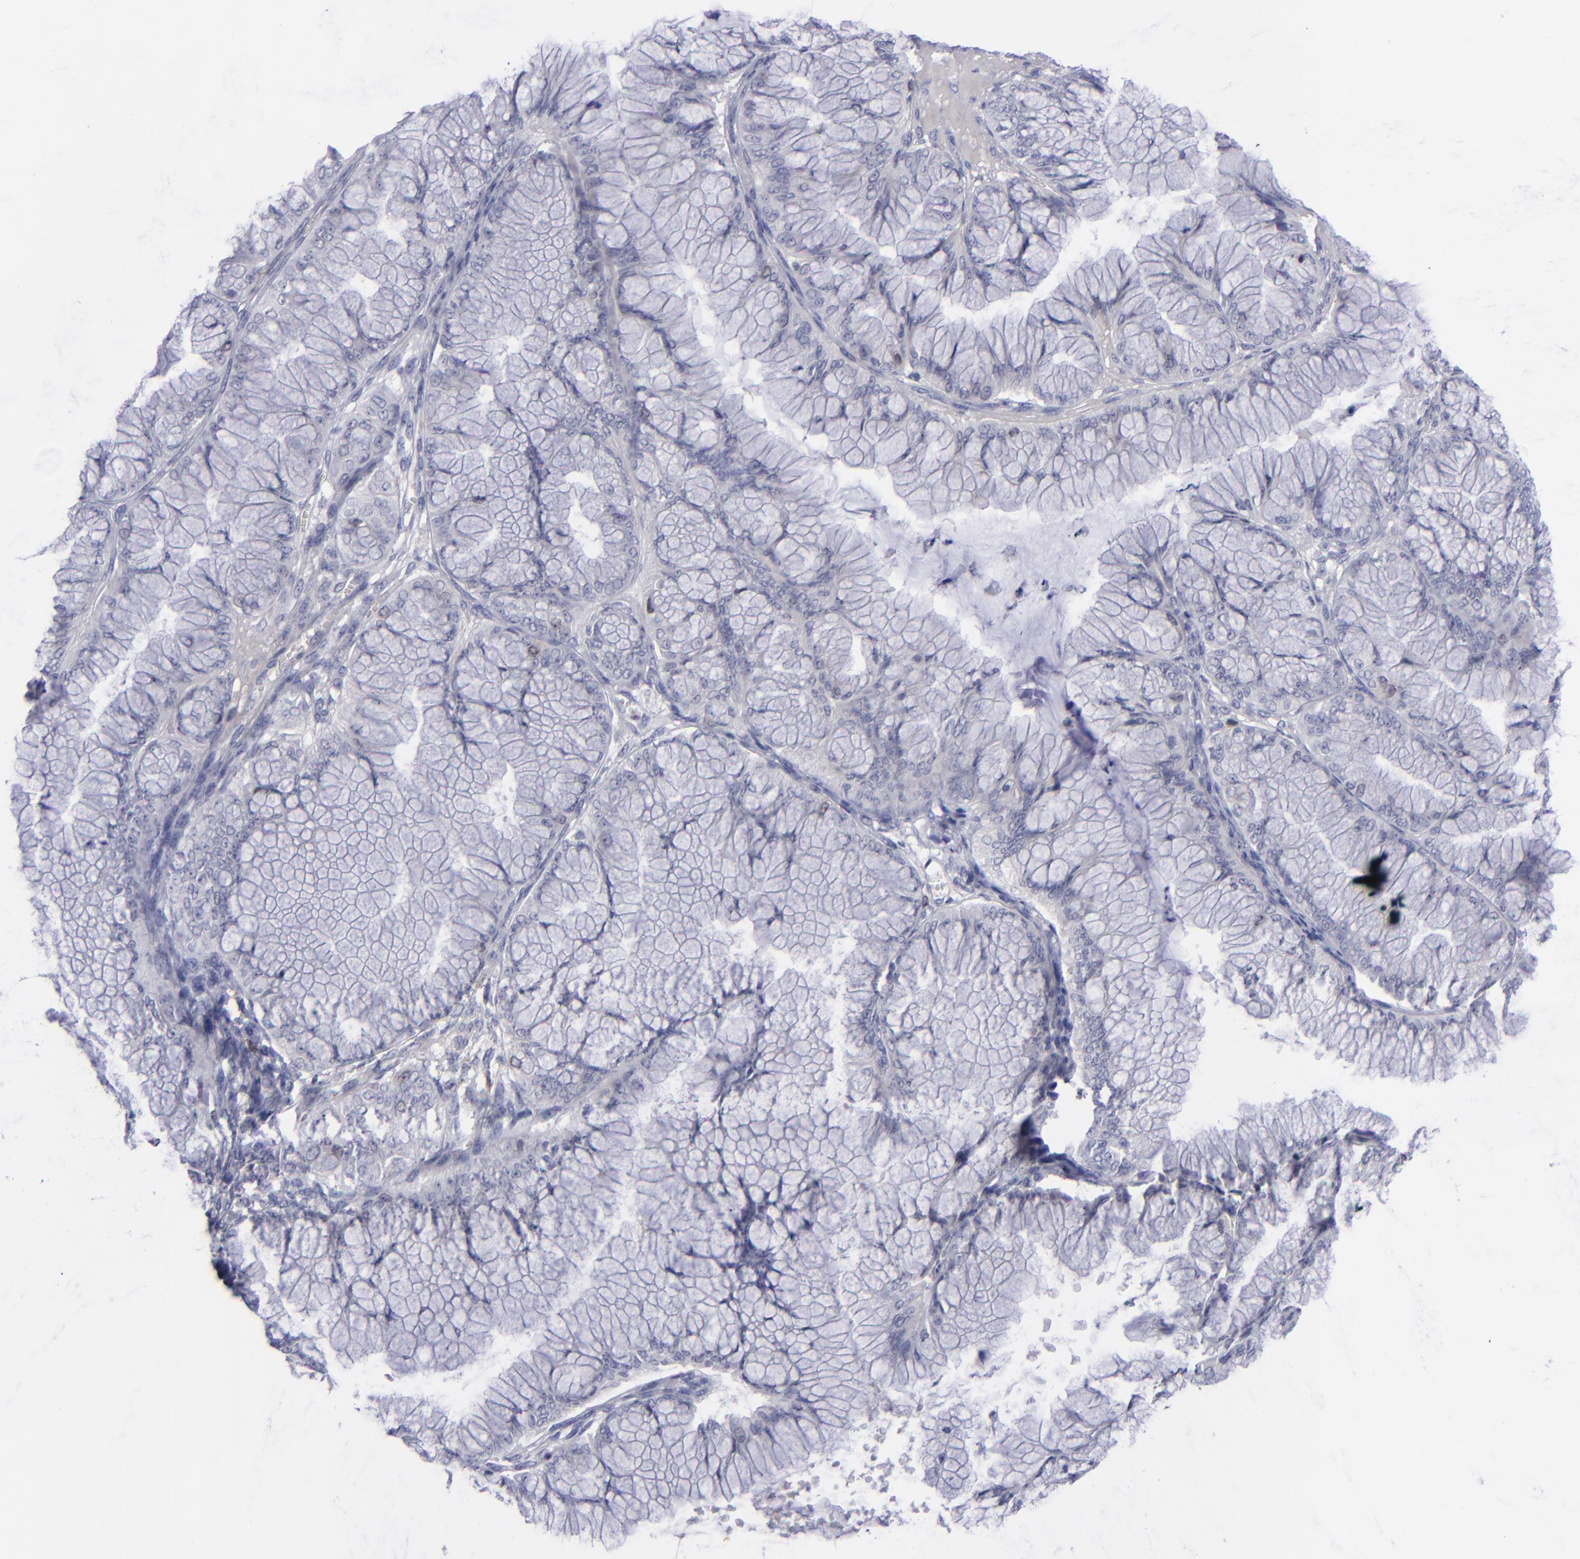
{"staining": {"intensity": "negative", "quantity": "none", "location": "none"}, "tissue": "ovarian cancer", "cell_type": "Tumor cells", "image_type": "cancer", "snomed": [{"axis": "morphology", "description": "Cystadenocarcinoma, mucinous, NOS"}, {"axis": "topography", "description": "Ovary"}], "caption": "Tumor cells show no significant protein expression in ovarian cancer (mucinous cystadenocarcinoma).", "gene": "AURKA", "patient": {"sex": "female", "age": 63}}